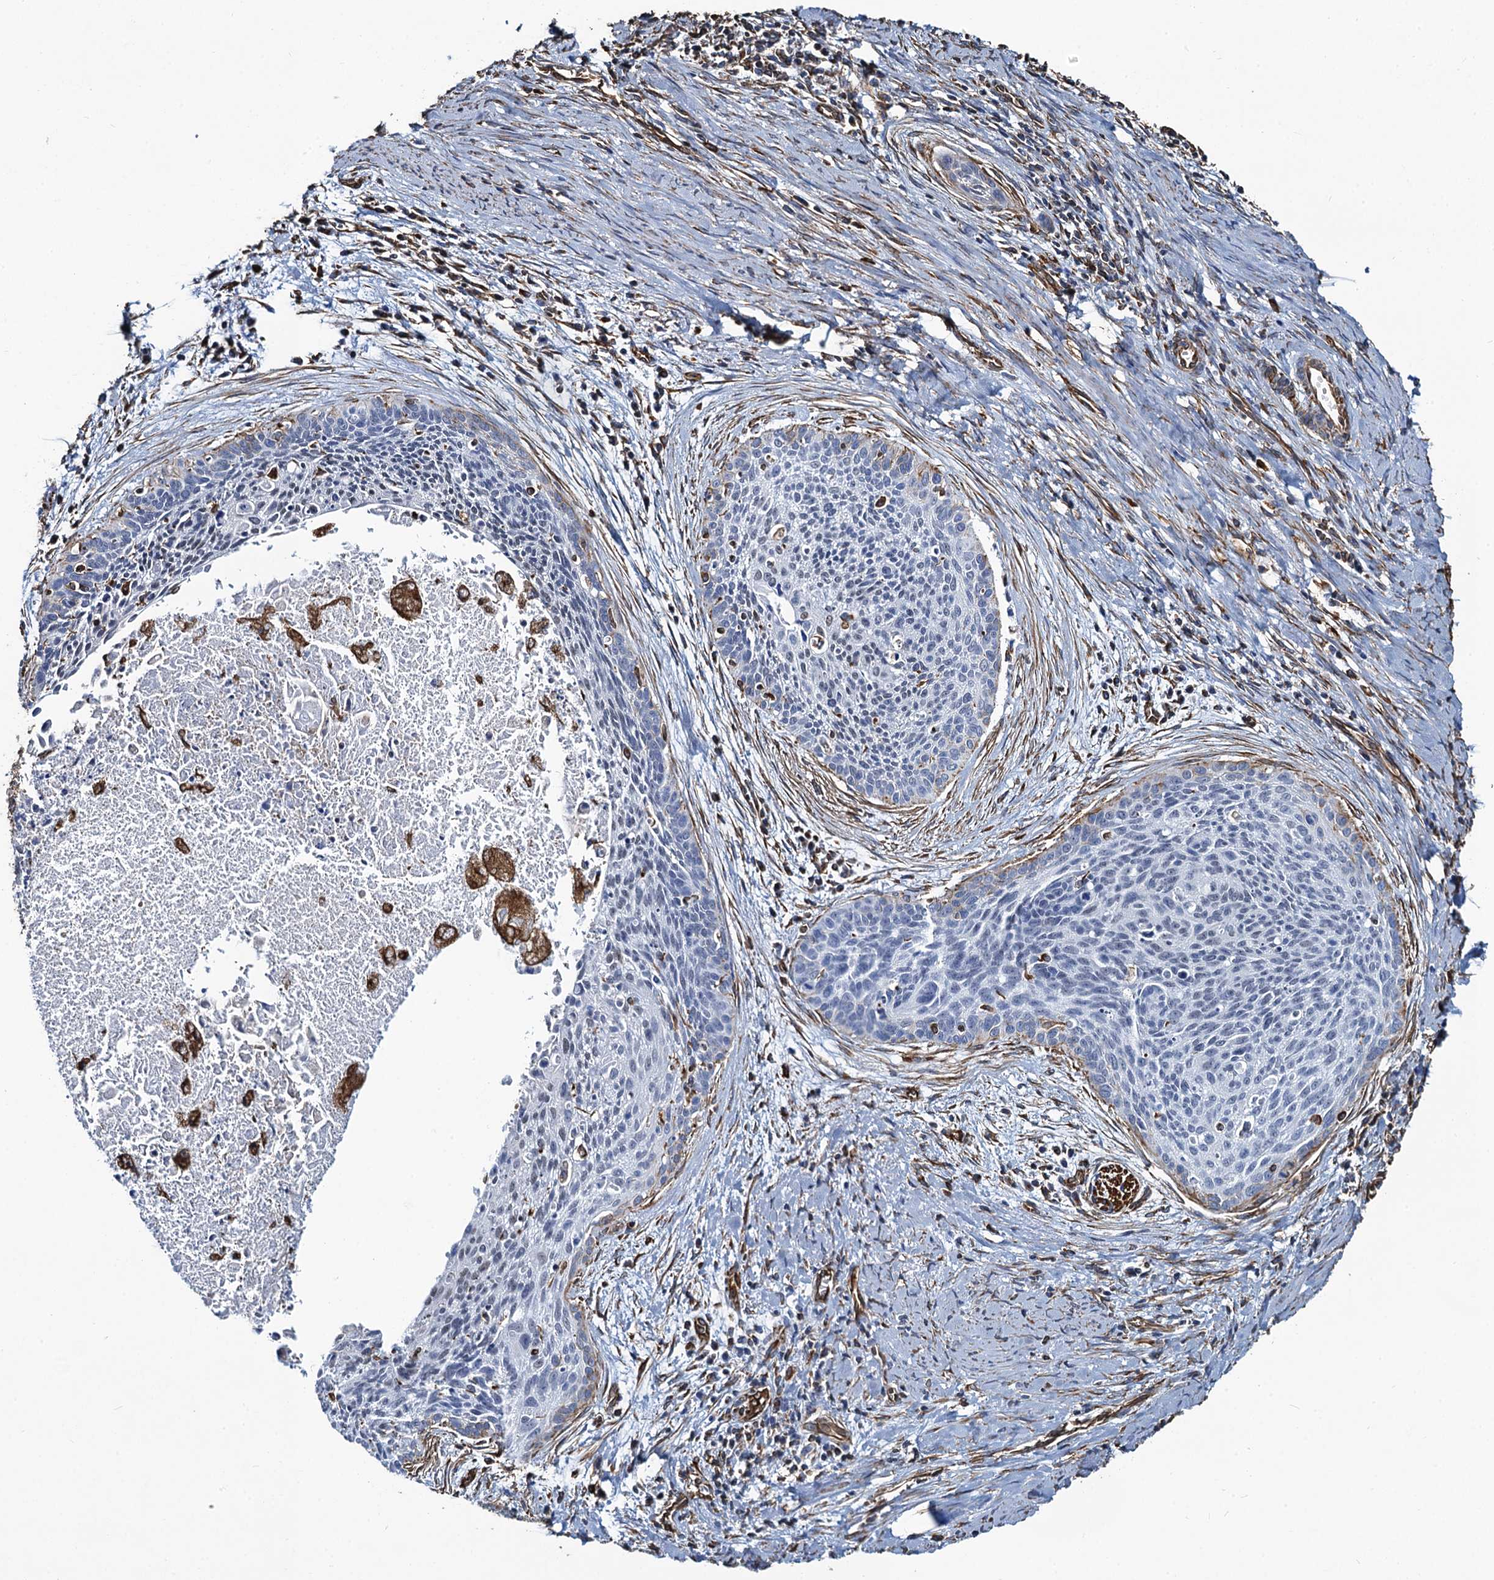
{"staining": {"intensity": "negative", "quantity": "none", "location": "none"}, "tissue": "cervical cancer", "cell_type": "Tumor cells", "image_type": "cancer", "snomed": [{"axis": "morphology", "description": "Squamous cell carcinoma, NOS"}, {"axis": "topography", "description": "Cervix"}], "caption": "High power microscopy histopathology image of an immunohistochemistry histopathology image of cervical cancer (squamous cell carcinoma), revealing no significant positivity in tumor cells.", "gene": "PGM2", "patient": {"sex": "female", "age": 55}}